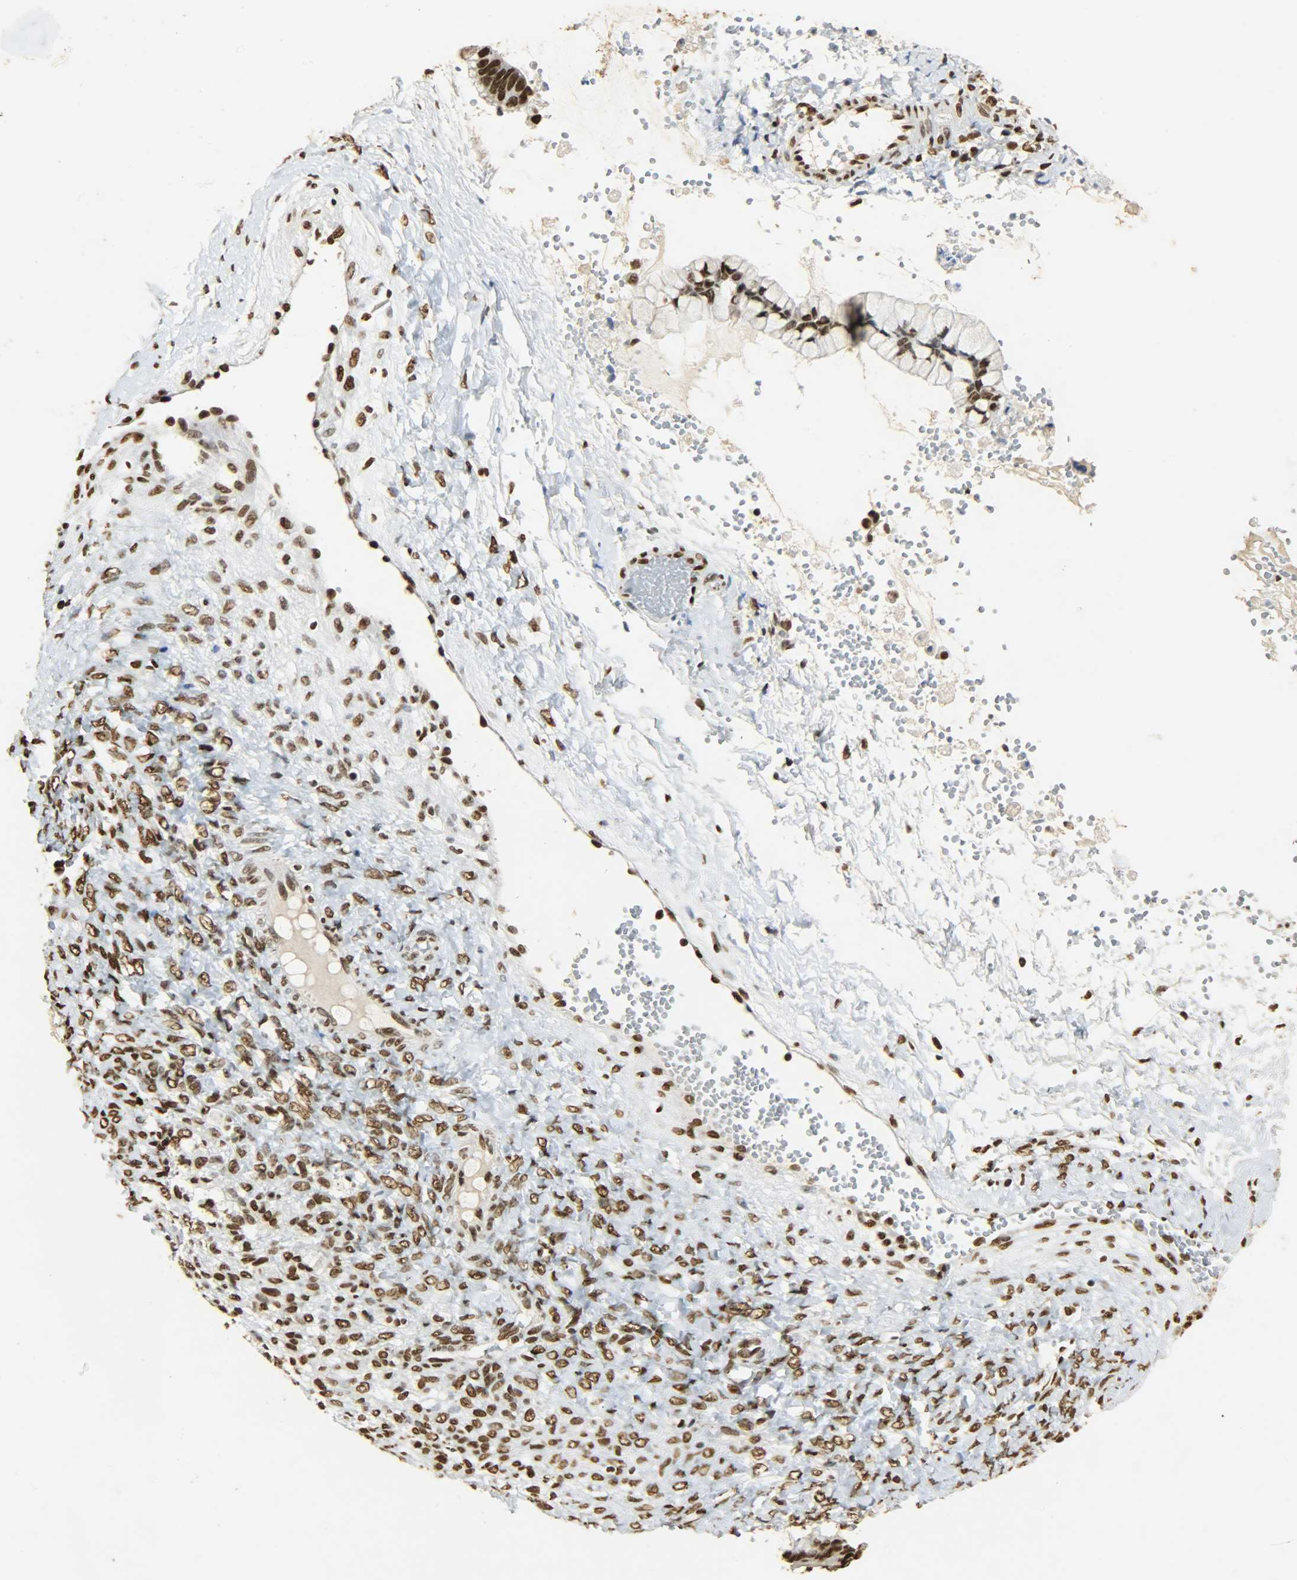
{"staining": {"intensity": "strong", "quantity": ">75%", "location": "nuclear"}, "tissue": "ovarian cancer", "cell_type": "Tumor cells", "image_type": "cancer", "snomed": [{"axis": "morphology", "description": "Cystadenocarcinoma, mucinous, NOS"}, {"axis": "topography", "description": "Ovary"}], "caption": "Immunohistochemistry (IHC) (DAB) staining of ovarian cancer reveals strong nuclear protein expression in approximately >75% of tumor cells.", "gene": "KHDRBS1", "patient": {"sex": "female", "age": 36}}